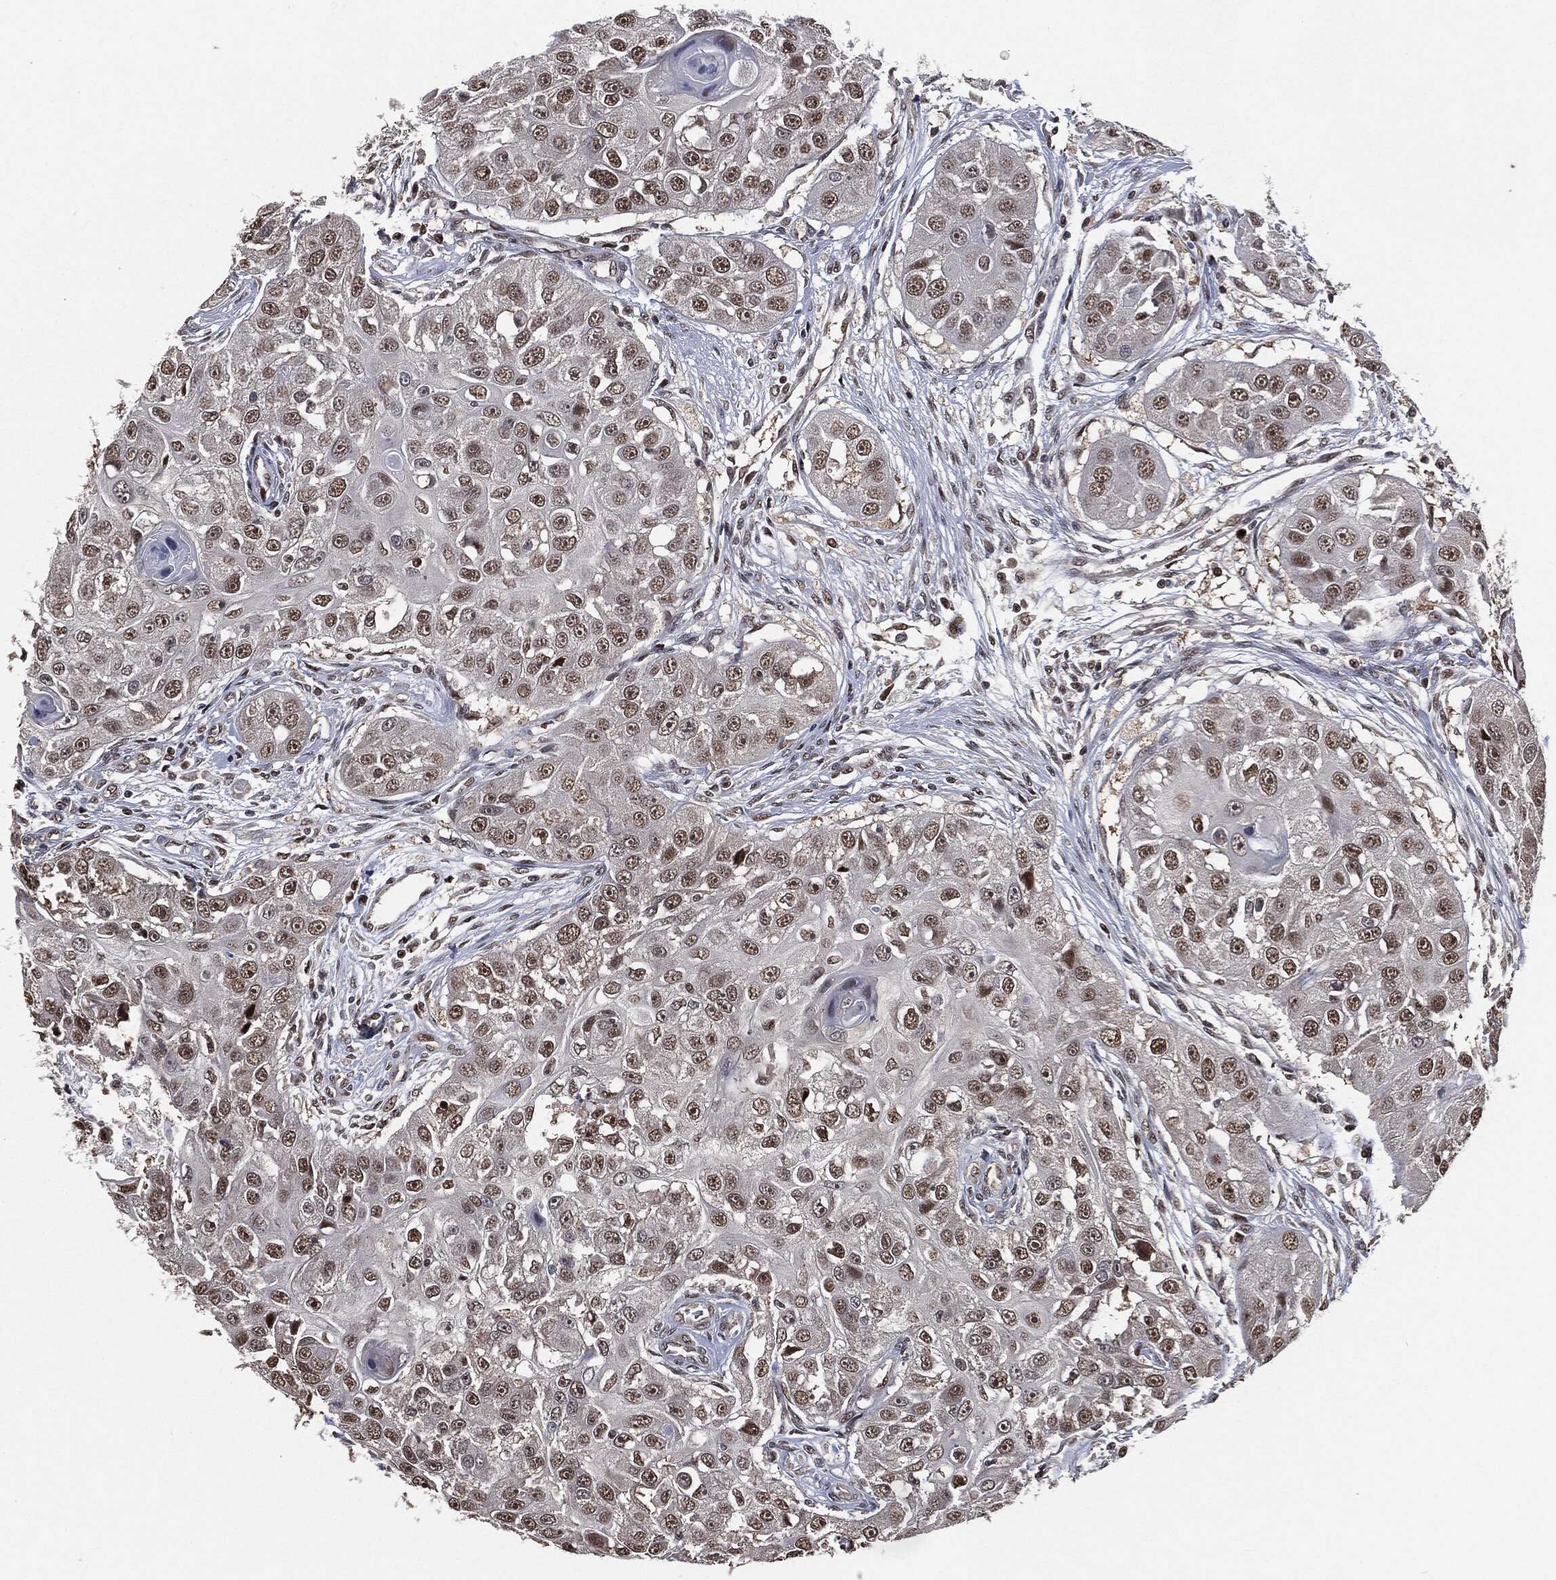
{"staining": {"intensity": "strong", "quantity": "25%-75%", "location": "nuclear"}, "tissue": "head and neck cancer", "cell_type": "Tumor cells", "image_type": "cancer", "snomed": [{"axis": "morphology", "description": "Squamous cell carcinoma, NOS"}, {"axis": "topography", "description": "Head-Neck"}], "caption": "This micrograph reveals immunohistochemistry staining of head and neck cancer (squamous cell carcinoma), with high strong nuclear expression in about 25%-75% of tumor cells.", "gene": "SHLD2", "patient": {"sex": "male", "age": 51}}